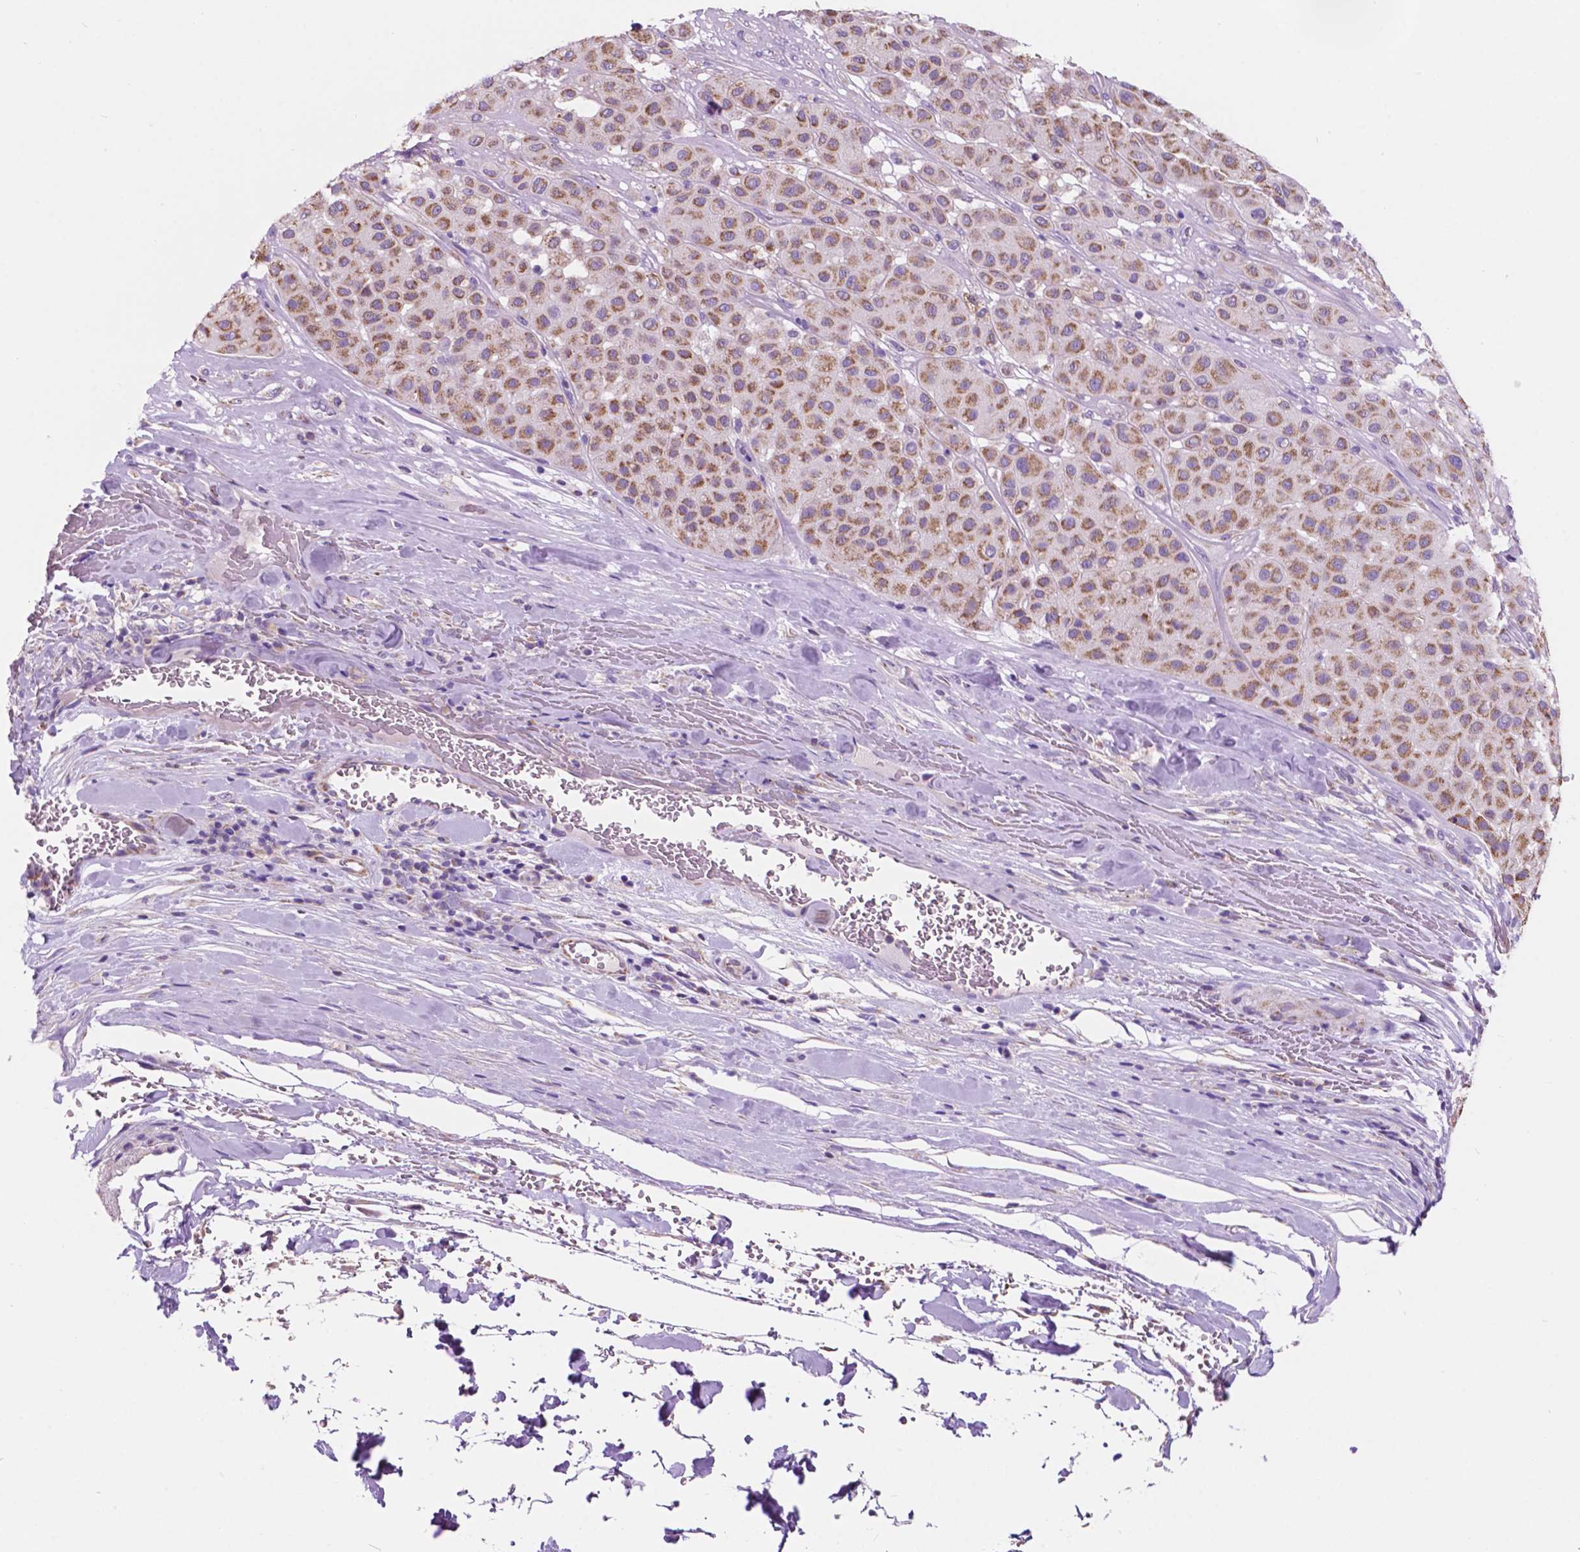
{"staining": {"intensity": "moderate", "quantity": "25%-75%", "location": "cytoplasmic/membranous"}, "tissue": "melanoma", "cell_type": "Tumor cells", "image_type": "cancer", "snomed": [{"axis": "morphology", "description": "Malignant melanoma, Metastatic site"}, {"axis": "topography", "description": "Smooth muscle"}], "caption": "Tumor cells reveal medium levels of moderate cytoplasmic/membranous expression in about 25%-75% of cells in human malignant melanoma (metastatic site). The protein of interest is stained brown, and the nuclei are stained in blue (DAB IHC with brightfield microscopy, high magnification).", "gene": "TRPV5", "patient": {"sex": "male", "age": 41}}